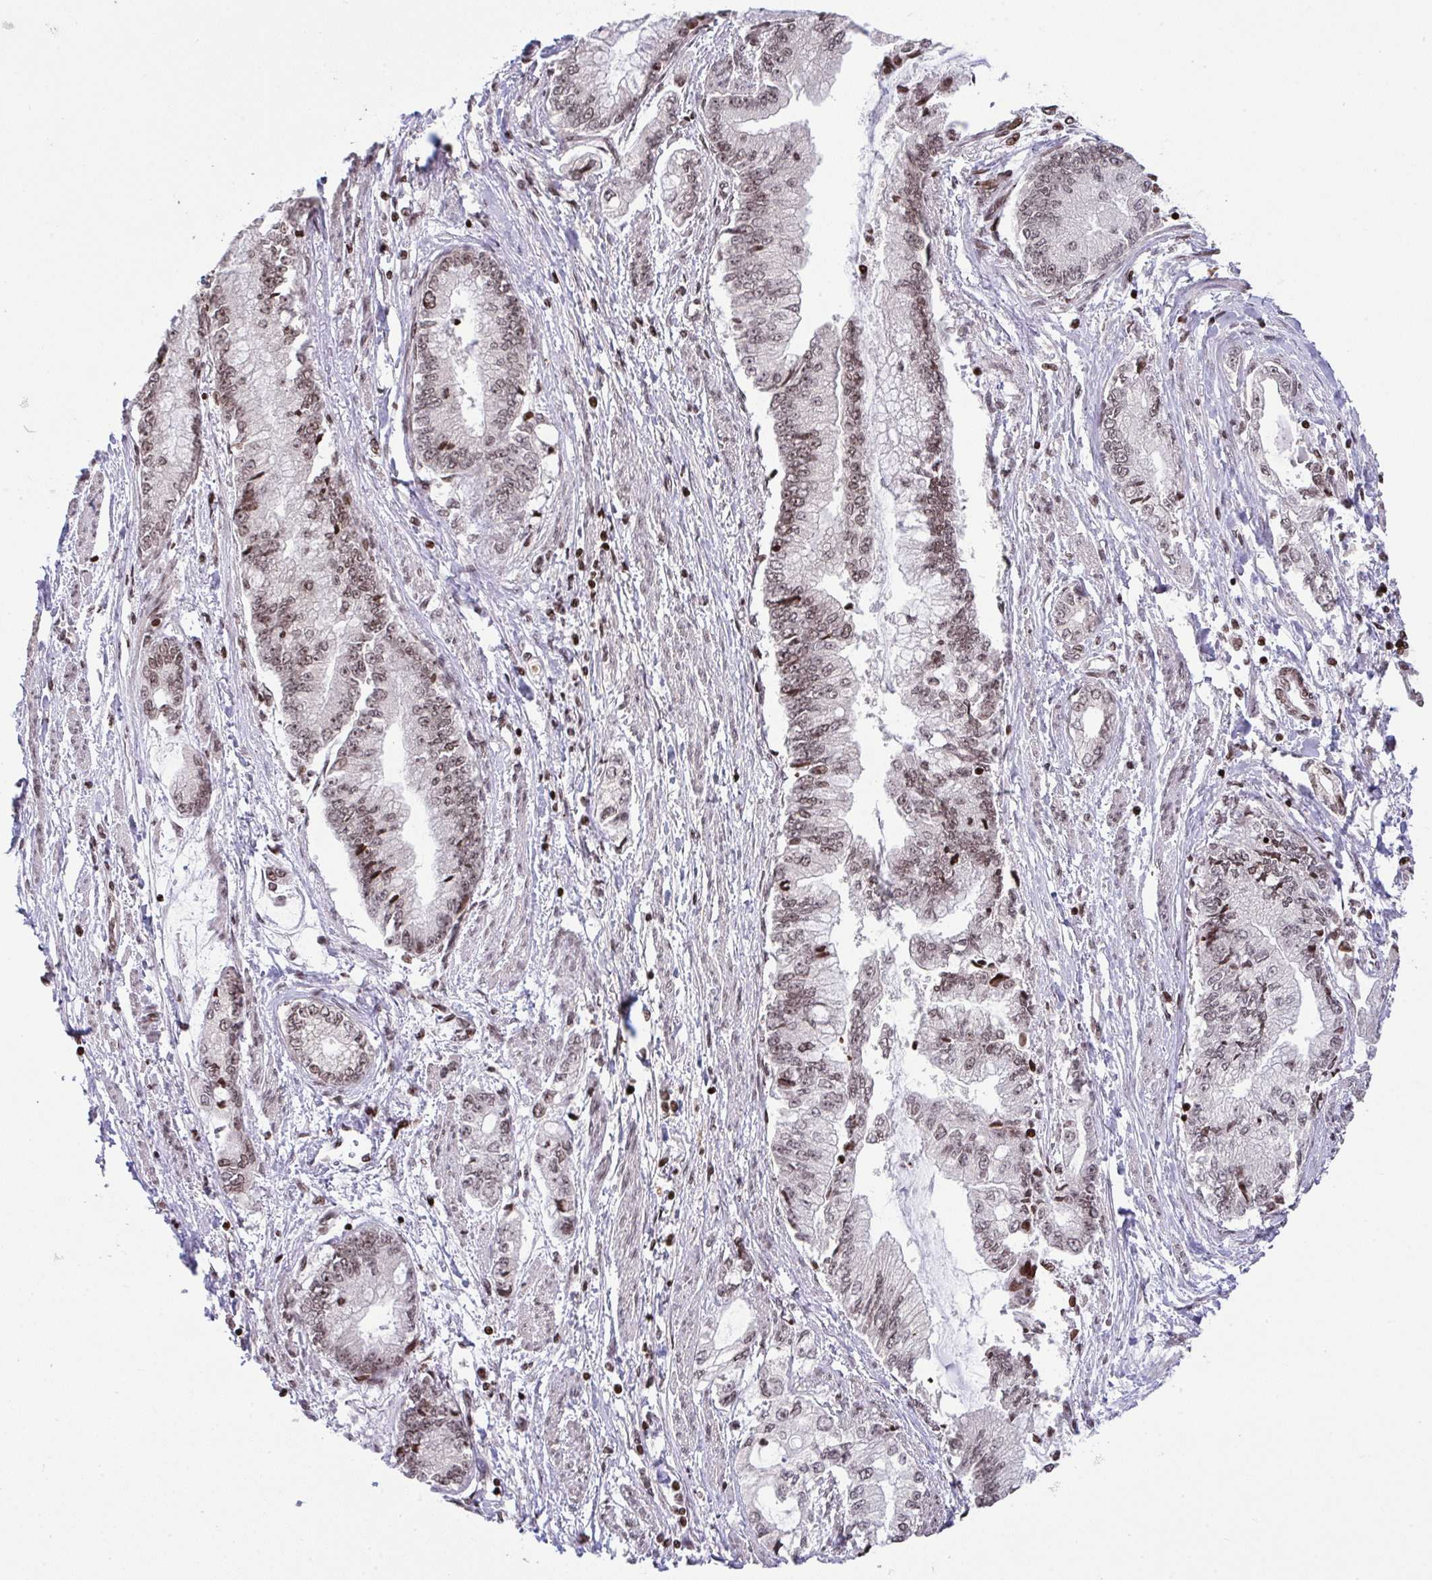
{"staining": {"intensity": "moderate", "quantity": ">75%", "location": "nuclear"}, "tissue": "stomach cancer", "cell_type": "Tumor cells", "image_type": "cancer", "snomed": [{"axis": "morphology", "description": "Adenocarcinoma, NOS"}, {"axis": "topography", "description": "Stomach, upper"}], "caption": "Approximately >75% of tumor cells in human stomach cancer (adenocarcinoma) display moderate nuclear protein staining as visualized by brown immunohistochemical staining.", "gene": "NIP7", "patient": {"sex": "female", "age": 74}}